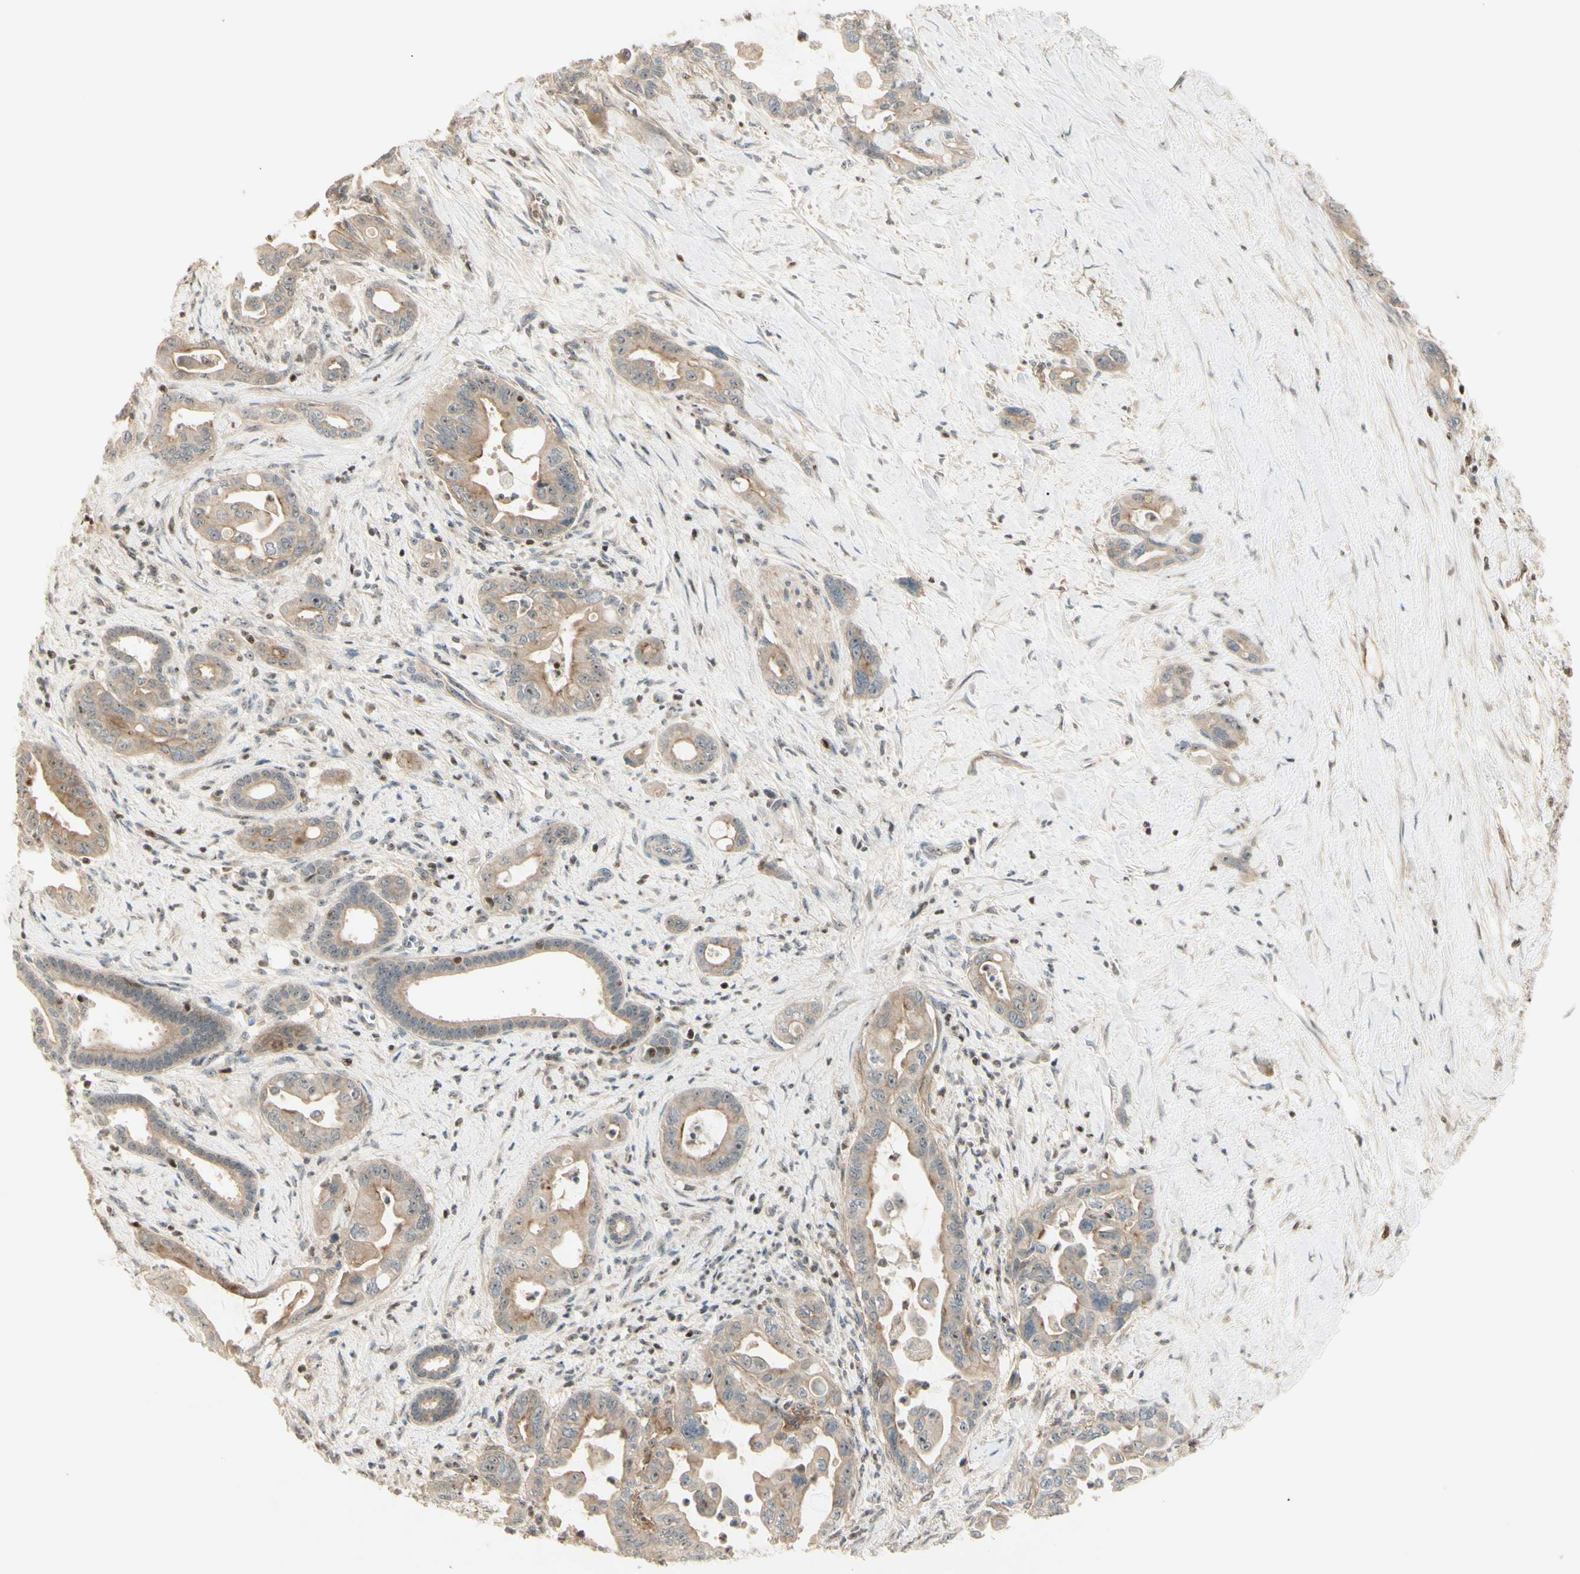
{"staining": {"intensity": "weak", "quantity": ">75%", "location": "cytoplasmic/membranous"}, "tissue": "pancreatic cancer", "cell_type": "Tumor cells", "image_type": "cancer", "snomed": [{"axis": "morphology", "description": "Adenocarcinoma, NOS"}, {"axis": "topography", "description": "Pancreas"}], "caption": "Immunohistochemical staining of pancreatic cancer (adenocarcinoma) exhibits low levels of weak cytoplasmic/membranous staining in about >75% of tumor cells. (Brightfield microscopy of DAB IHC at high magnification).", "gene": "NFYA", "patient": {"sex": "male", "age": 70}}